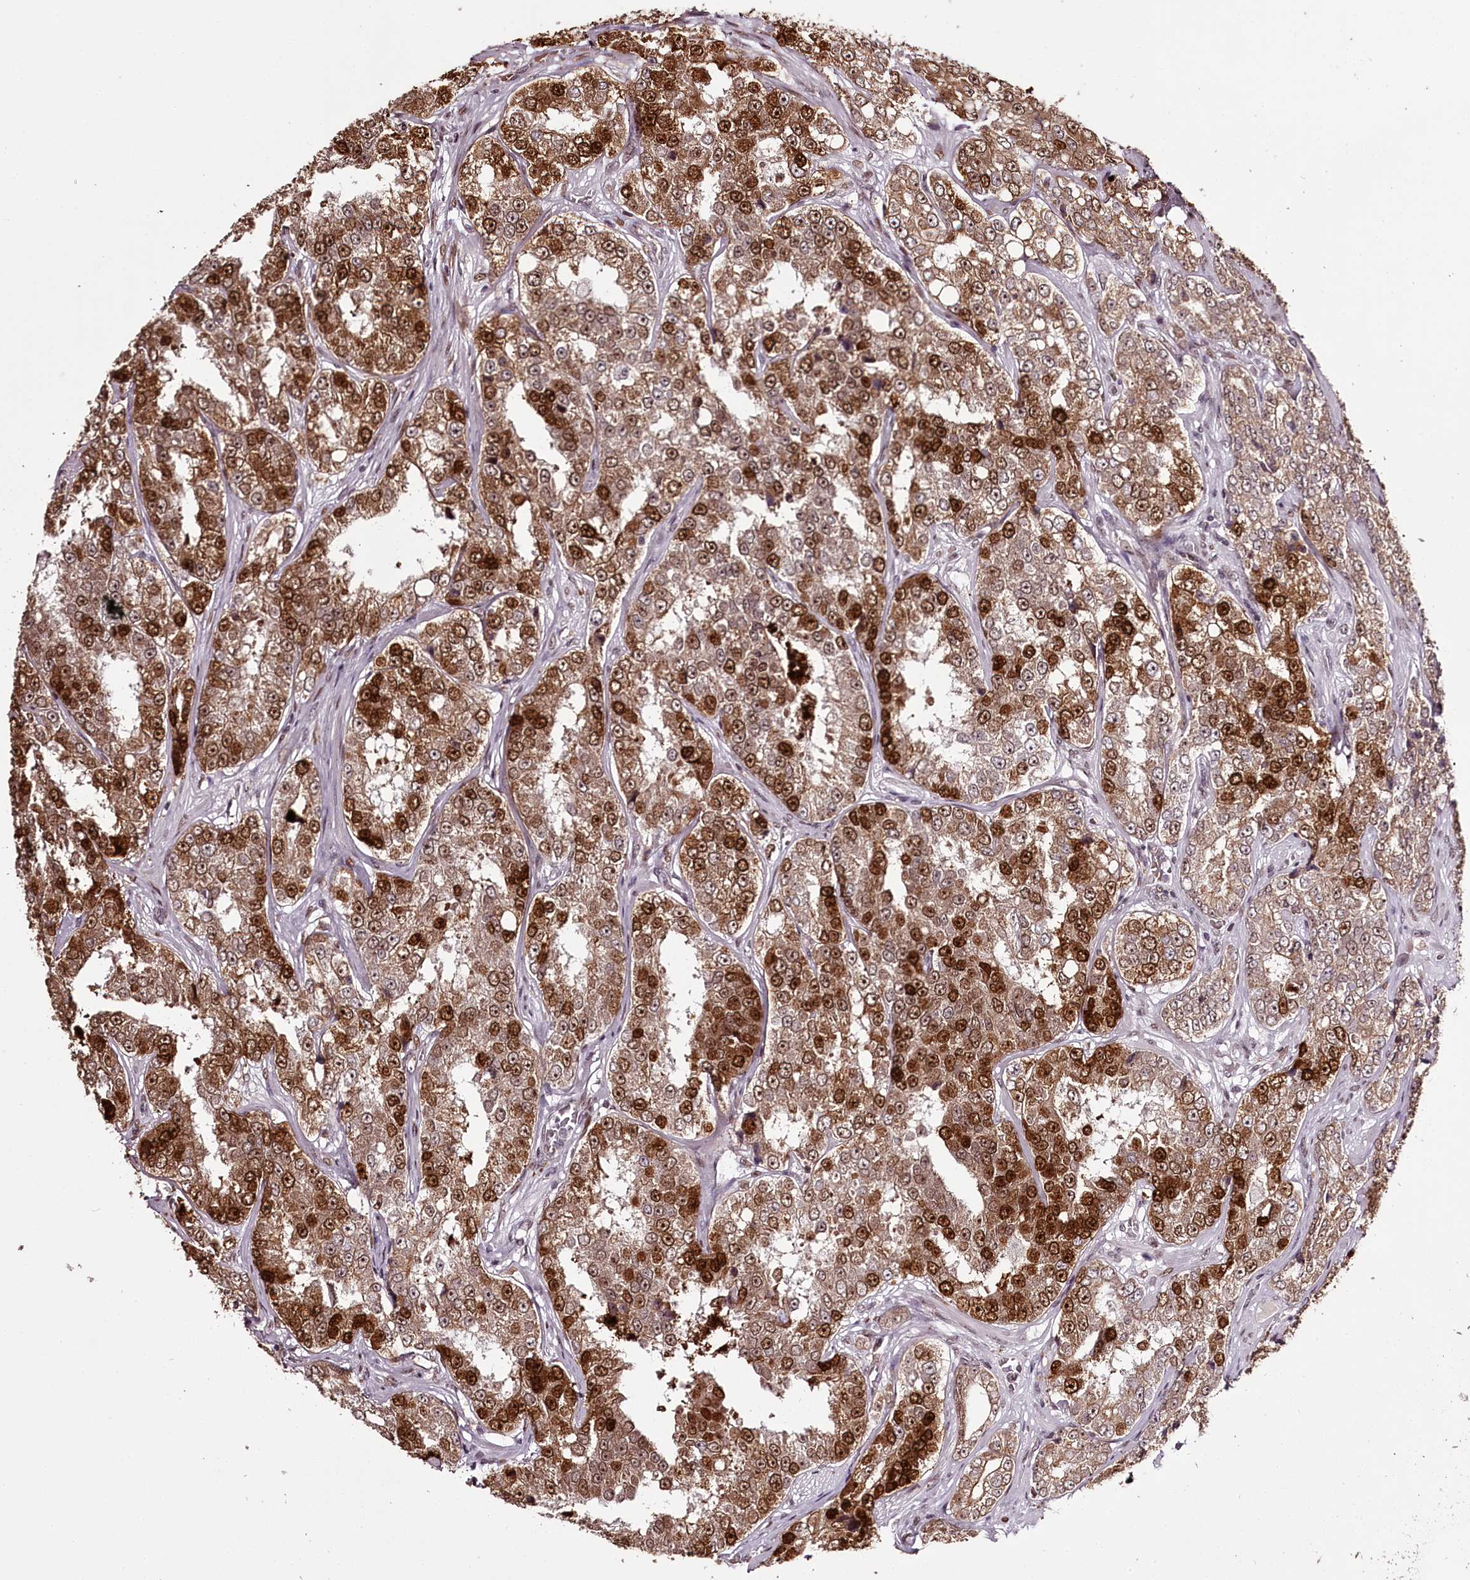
{"staining": {"intensity": "strong", "quantity": ">75%", "location": "cytoplasmic/membranous,nuclear"}, "tissue": "prostate cancer", "cell_type": "Tumor cells", "image_type": "cancer", "snomed": [{"axis": "morphology", "description": "Normal tissue, NOS"}, {"axis": "morphology", "description": "Adenocarcinoma, High grade"}, {"axis": "topography", "description": "Prostate"}], "caption": "The immunohistochemical stain highlights strong cytoplasmic/membranous and nuclear expression in tumor cells of prostate cancer (adenocarcinoma (high-grade)) tissue.", "gene": "THYN1", "patient": {"sex": "male", "age": 83}}